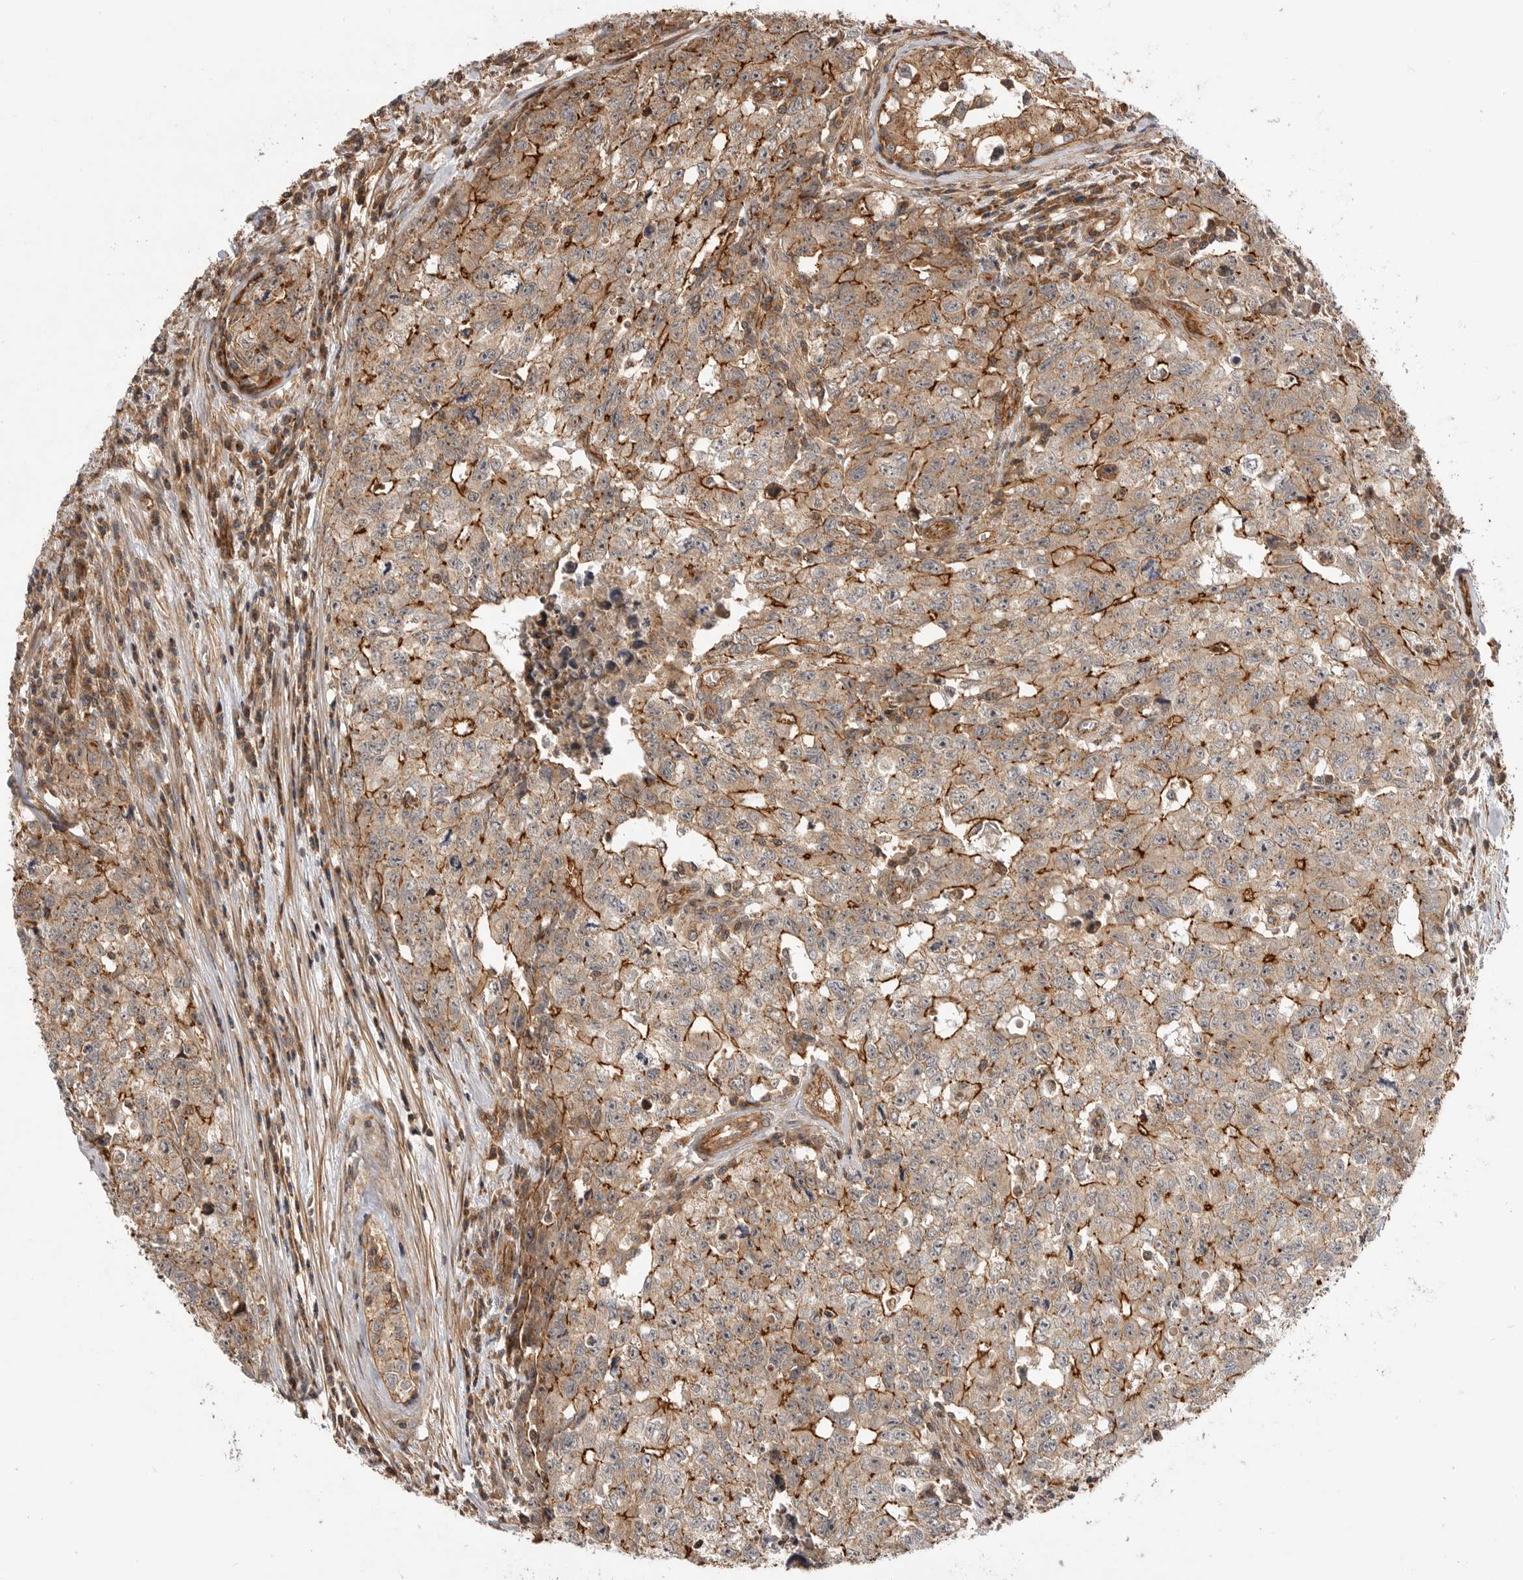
{"staining": {"intensity": "strong", "quantity": "25%-75%", "location": "cytoplasmic/membranous"}, "tissue": "testis cancer", "cell_type": "Tumor cells", "image_type": "cancer", "snomed": [{"axis": "morphology", "description": "Carcinoma, Embryonal, NOS"}, {"axis": "topography", "description": "Testis"}], "caption": "Immunohistochemical staining of testis cancer shows high levels of strong cytoplasmic/membranous expression in about 25%-75% of tumor cells.", "gene": "GPATCH2", "patient": {"sex": "male", "age": 28}}